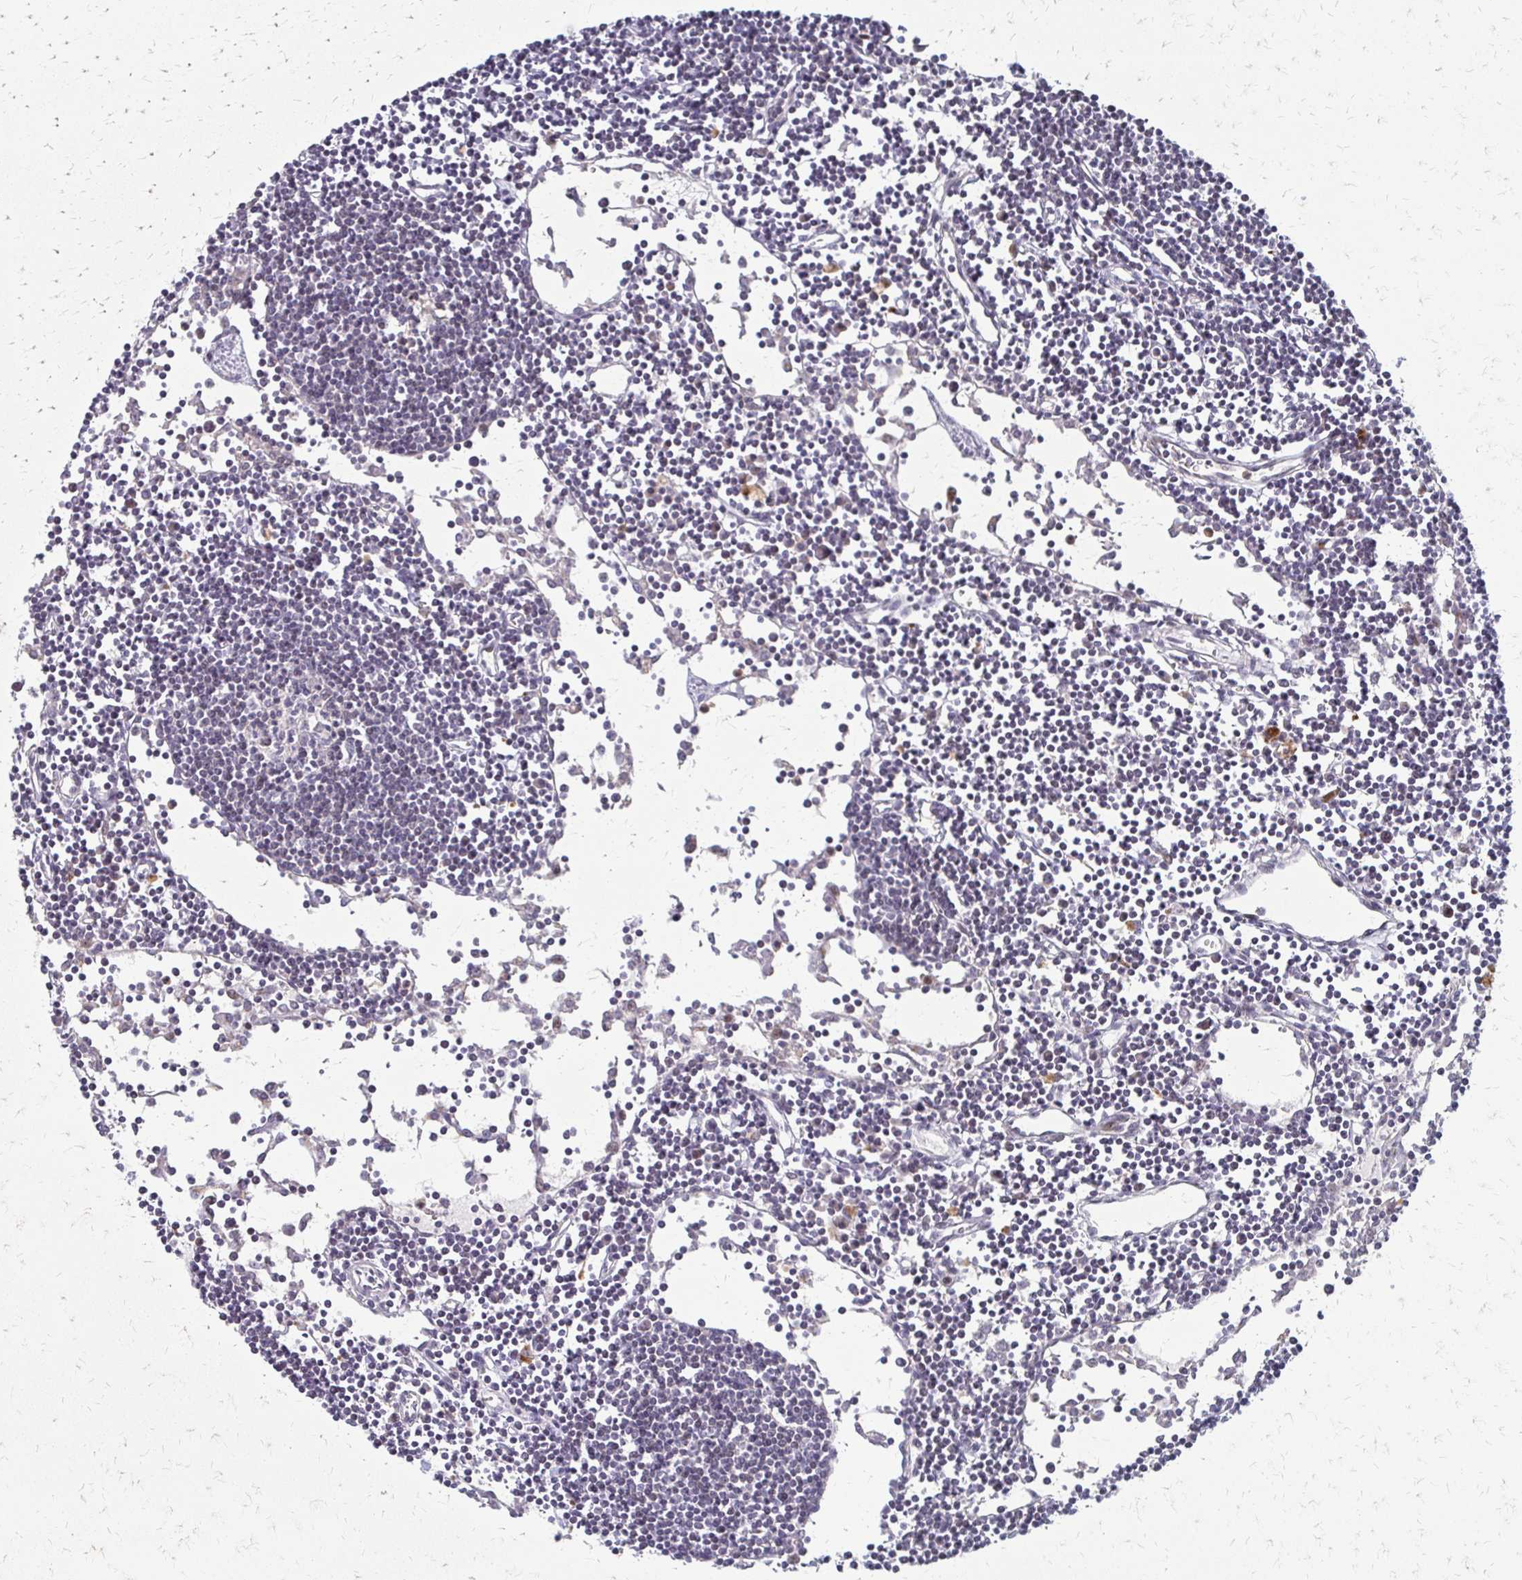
{"staining": {"intensity": "negative", "quantity": "none", "location": "none"}, "tissue": "lymph node", "cell_type": "Germinal center cells", "image_type": "normal", "snomed": [{"axis": "morphology", "description": "Normal tissue, NOS"}, {"axis": "topography", "description": "Lymph node"}], "caption": "Immunohistochemistry of unremarkable lymph node displays no staining in germinal center cells.", "gene": "TRIR", "patient": {"sex": "female", "age": 65}}